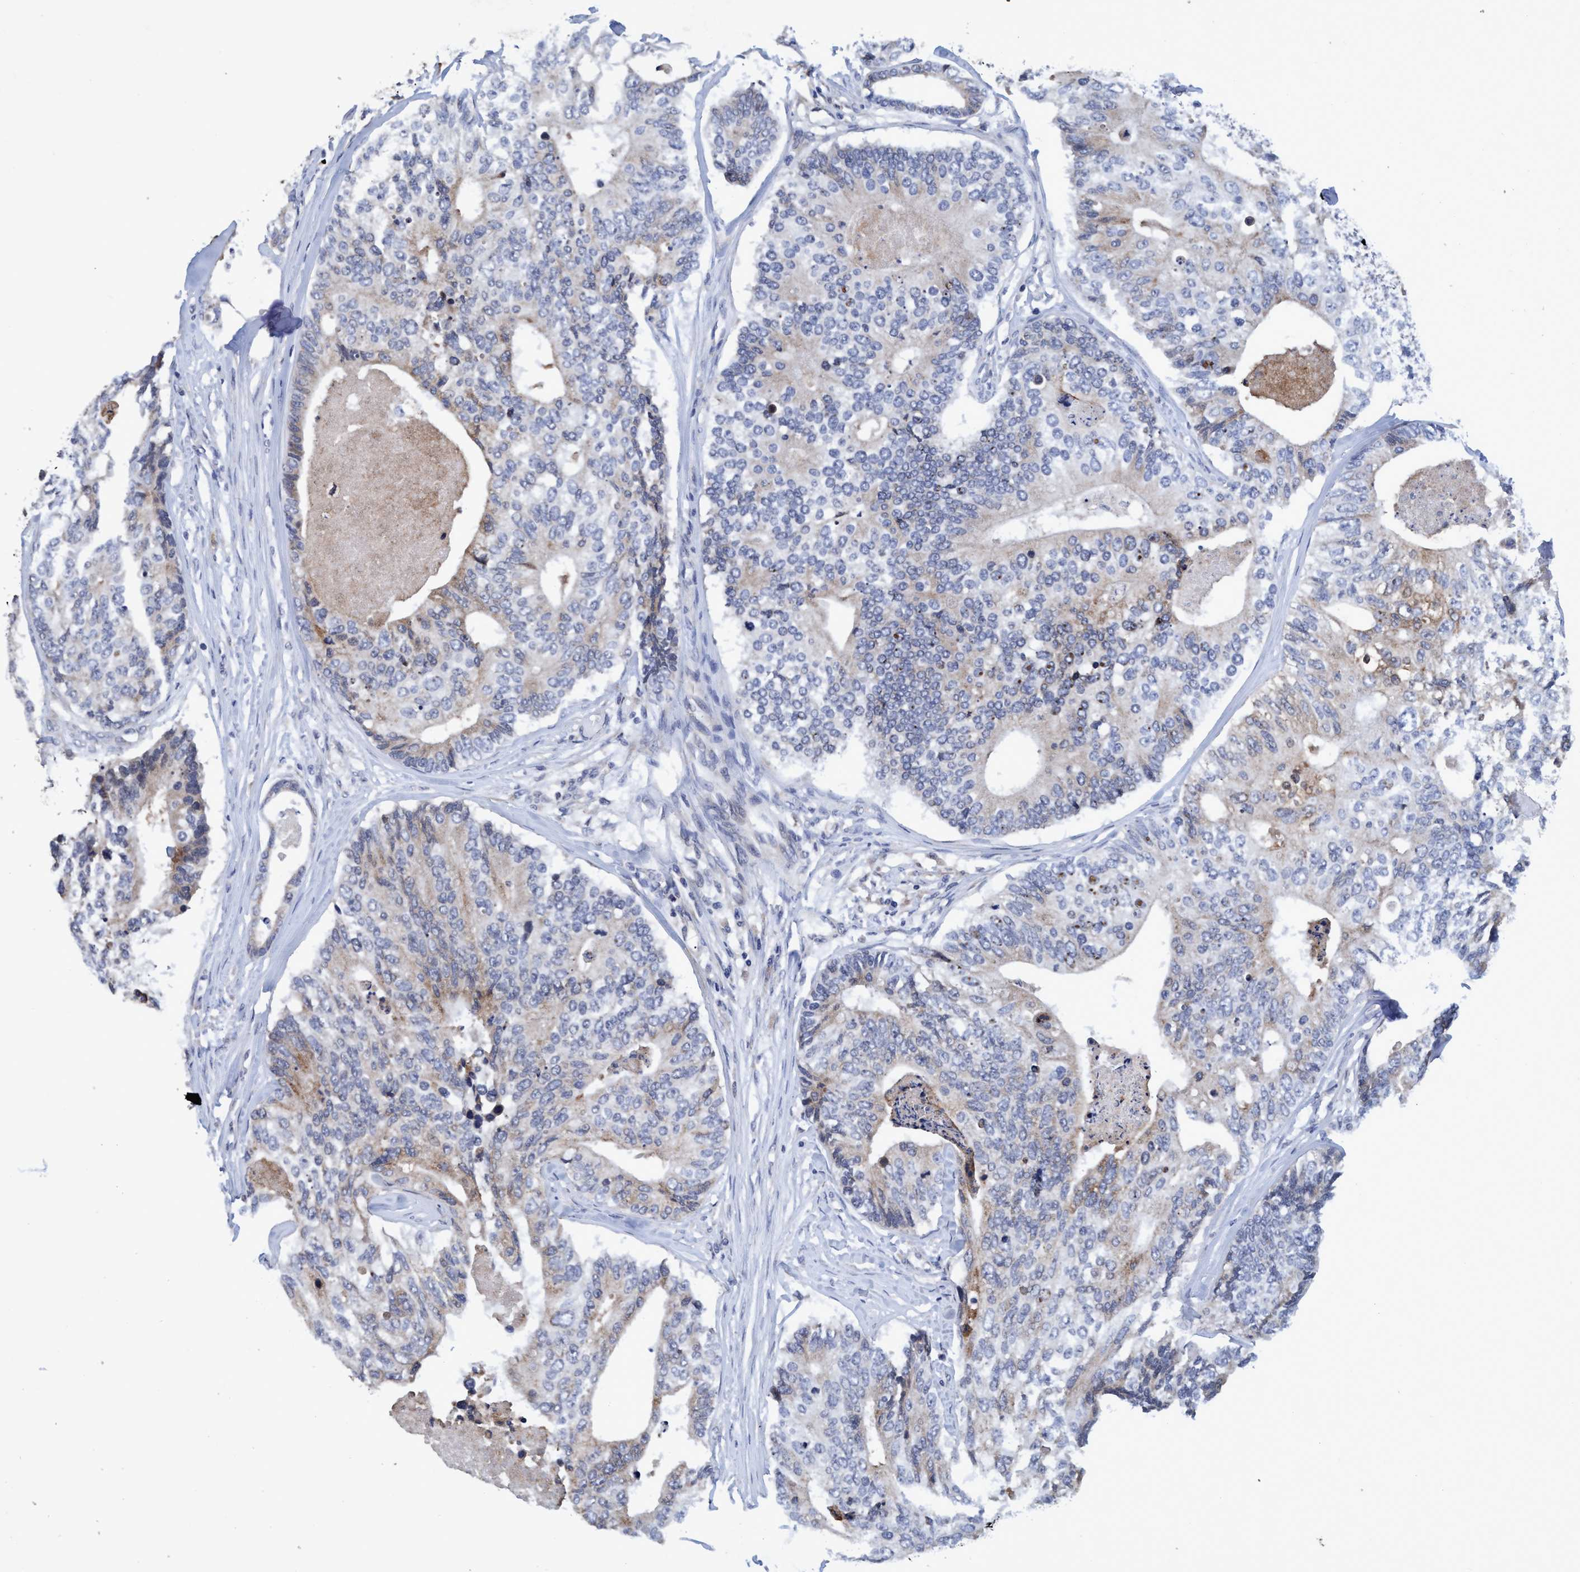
{"staining": {"intensity": "weak", "quantity": "<25%", "location": "cytoplasmic/membranous"}, "tissue": "colorectal cancer", "cell_type": "Tumor cells", "image_type": "cancer", "snomed": [{"axis": "morphology", "description": "Adenocarcinoma, NOS"}, {"axis": "topography", "description": "Colon"}], "caption": "Human adenocarcinoma (colorectal) stained for a protein using immunohistochemistry reveals no staining in tumor cells.", "gene": "CALCOCO2", "patient": {"sex": "female", "age": 67}}